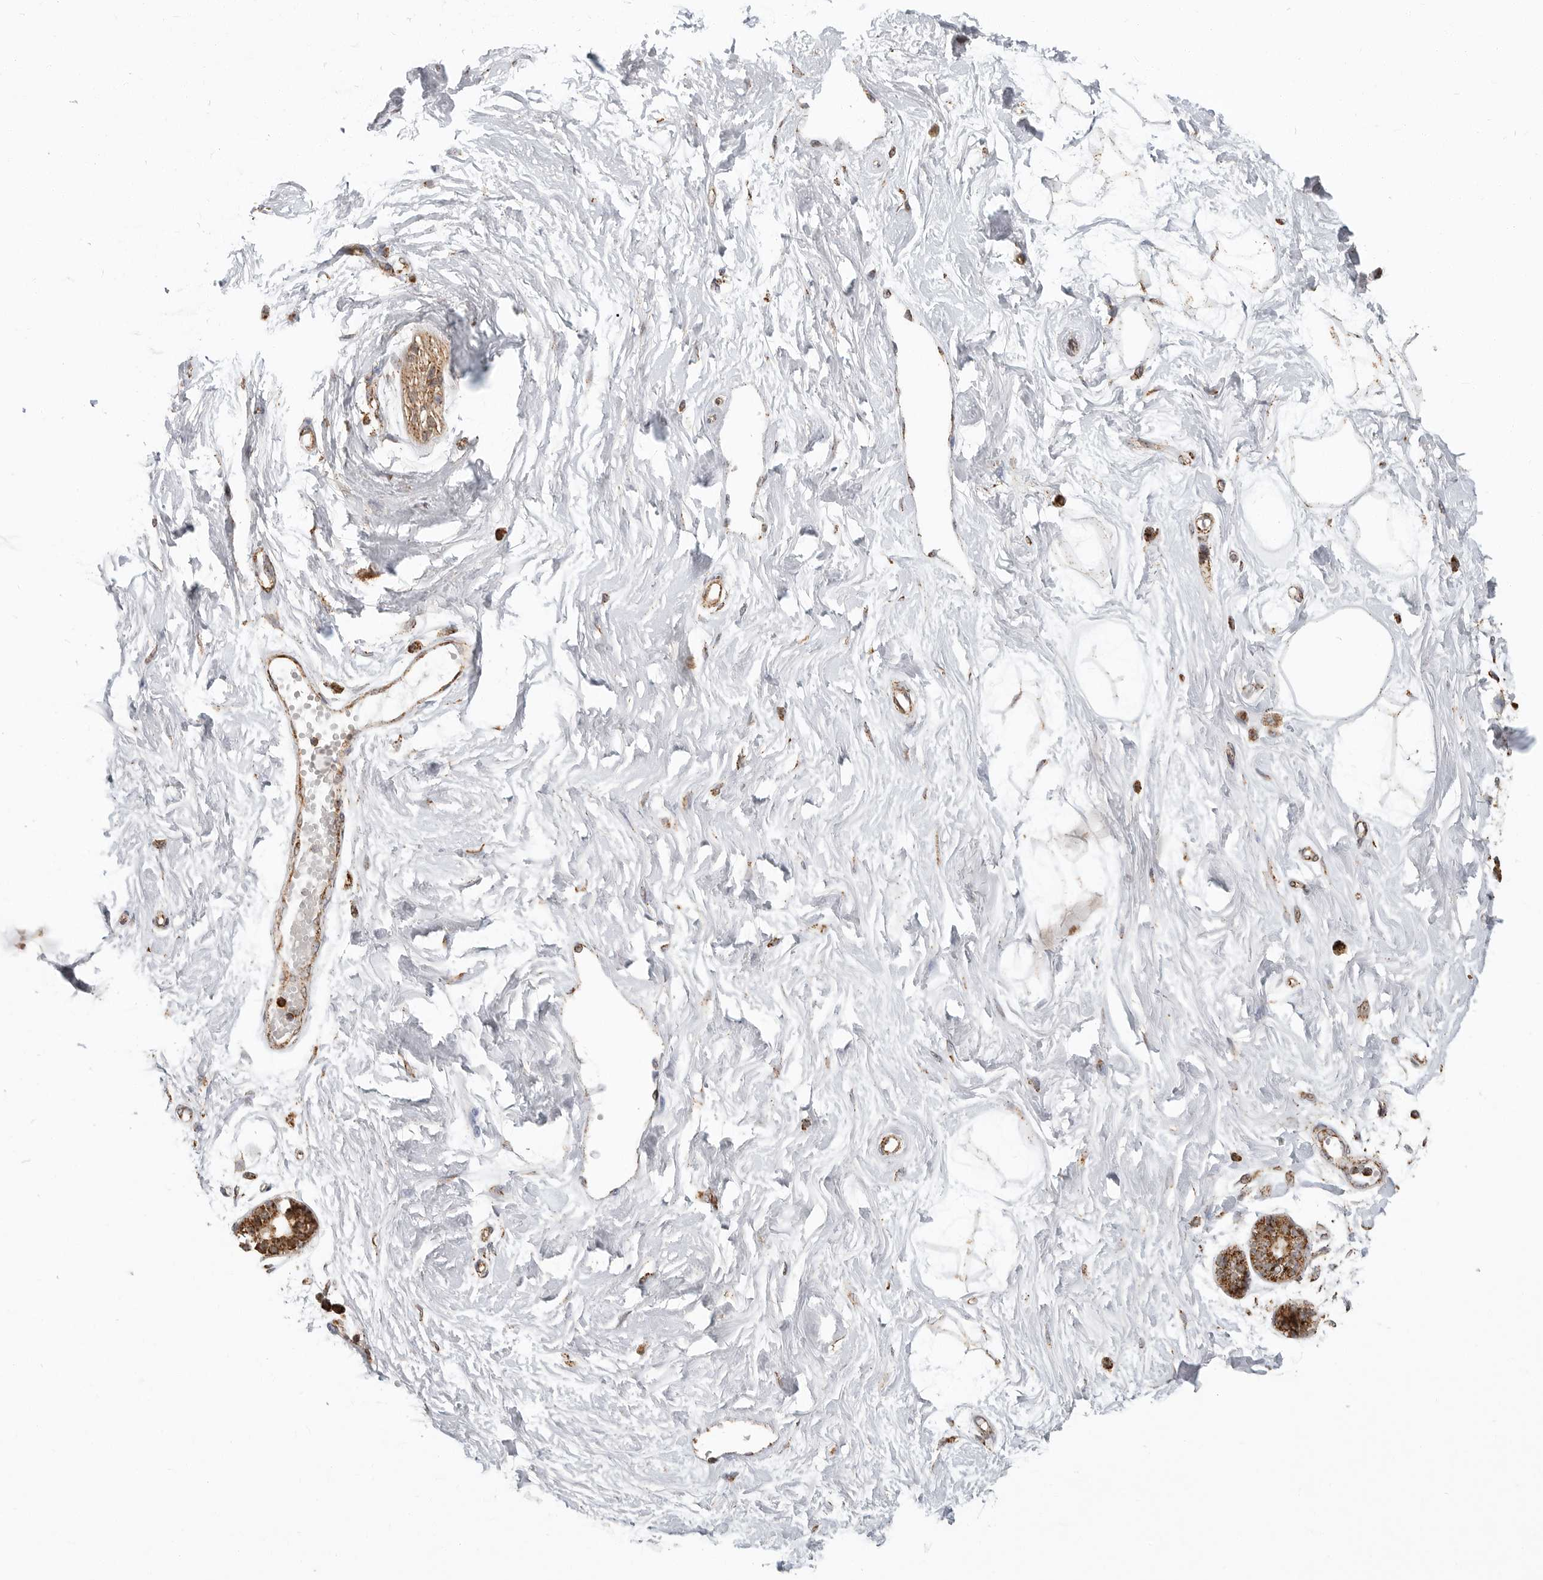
{"staining": {"intensity": "negative", "quantity": "none", "location": "none"}, "tissue": "breast", "cell_type": "Adipocytes", "image_type": "normal", "snomed": [{"axis": "morphology", "description": "Normal tissue, NOS"}, {"axis": "topography", "description": "Breast"}], "caption": "There is no significant staining in adipocytes of breast. (DAB (3,3'-diaminobenzidine) IHC, high magnification).", "gene": "GCNT2", "patient": {"sex": "female", "age": 45}}